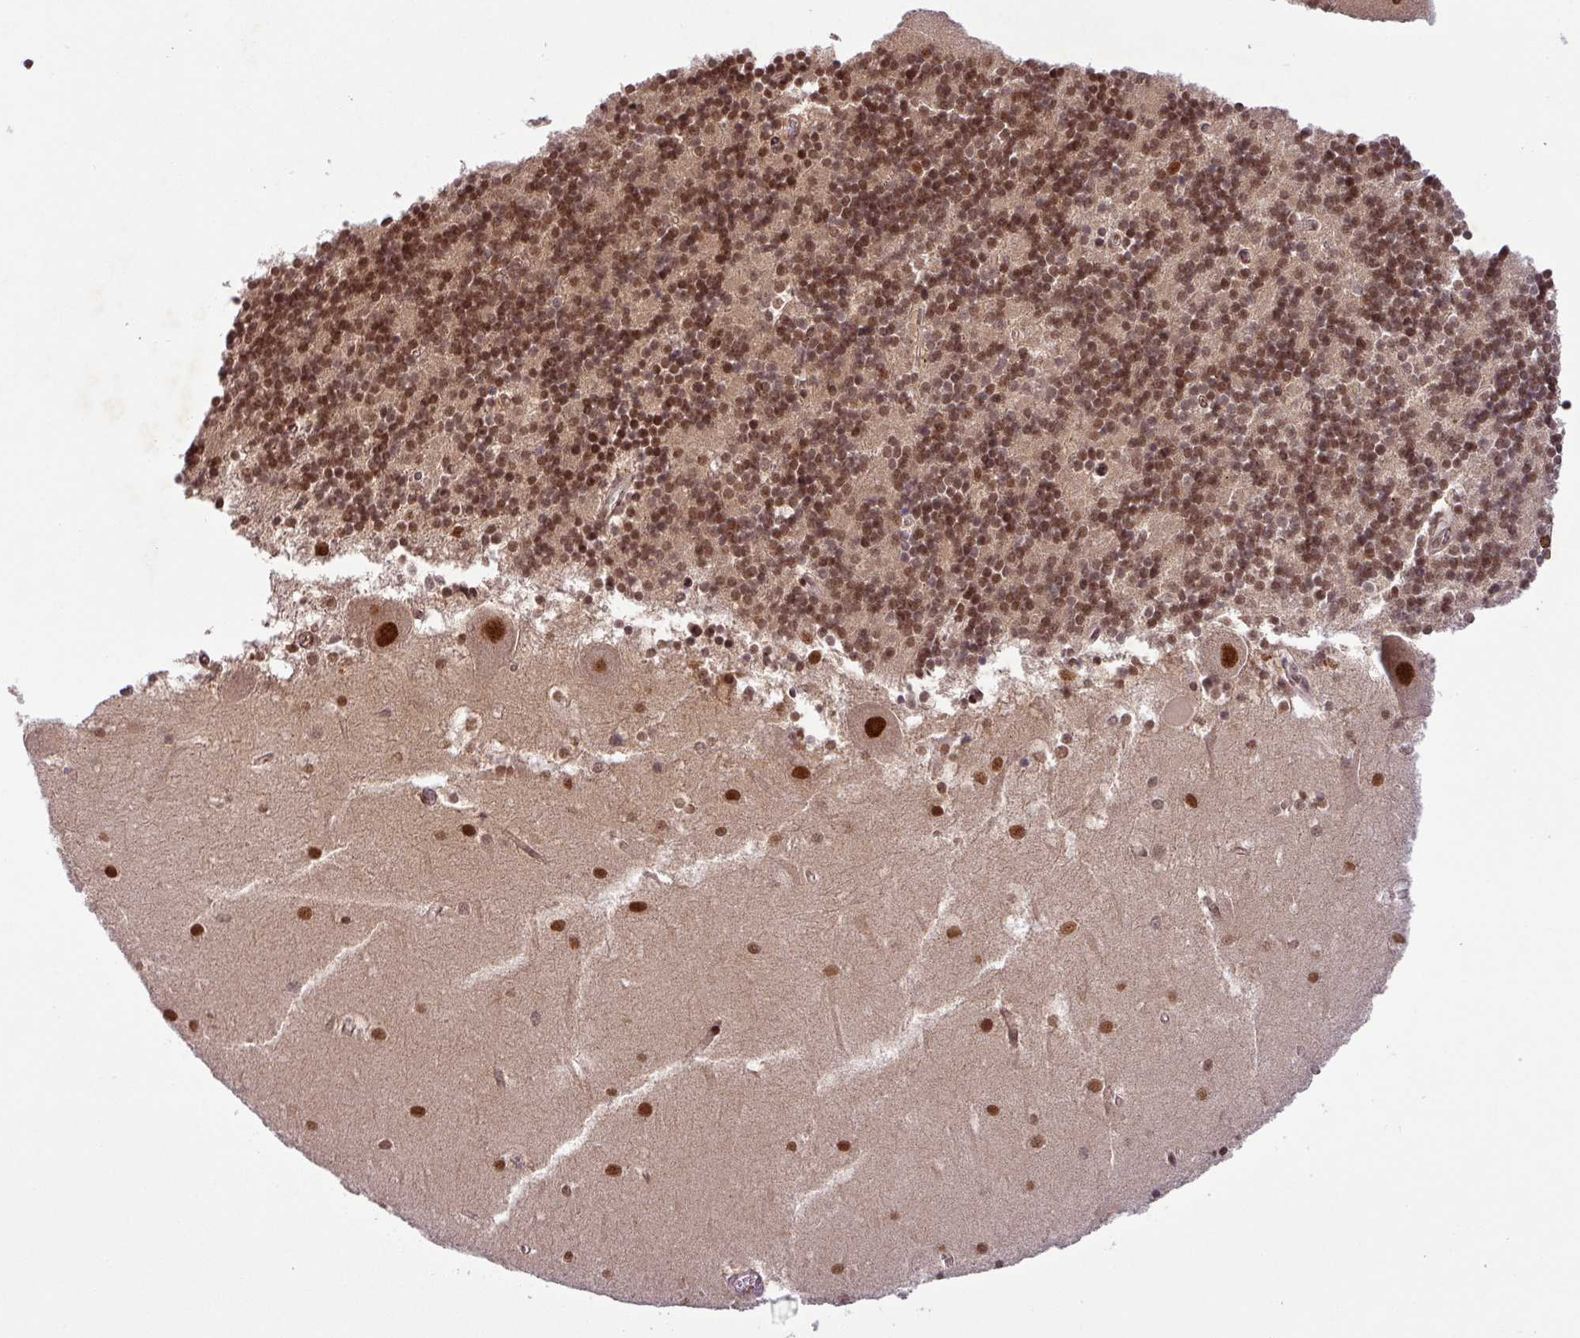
{"staining": {"intensity": "moderate", "quantity": ">75%", "location": "nuclear"}, "tissue": "cerebellum", "cell_type": "Cells in granular layer", "image_type": "normal", "snomed": [{"axis": "morphology", "description": "Normal tissue, NOS"}, {"axis": "topography", "description": "Cerebellum"}], "caption": "This photomicrograph shows immunohistochemistry (IHC) staining of normal human cerebellum, with medium moderate nuclear staining in approximately >75% of cells in granular layer.", "gene": "SRSF2", "patient": {"sex": "male", "age": 54}}